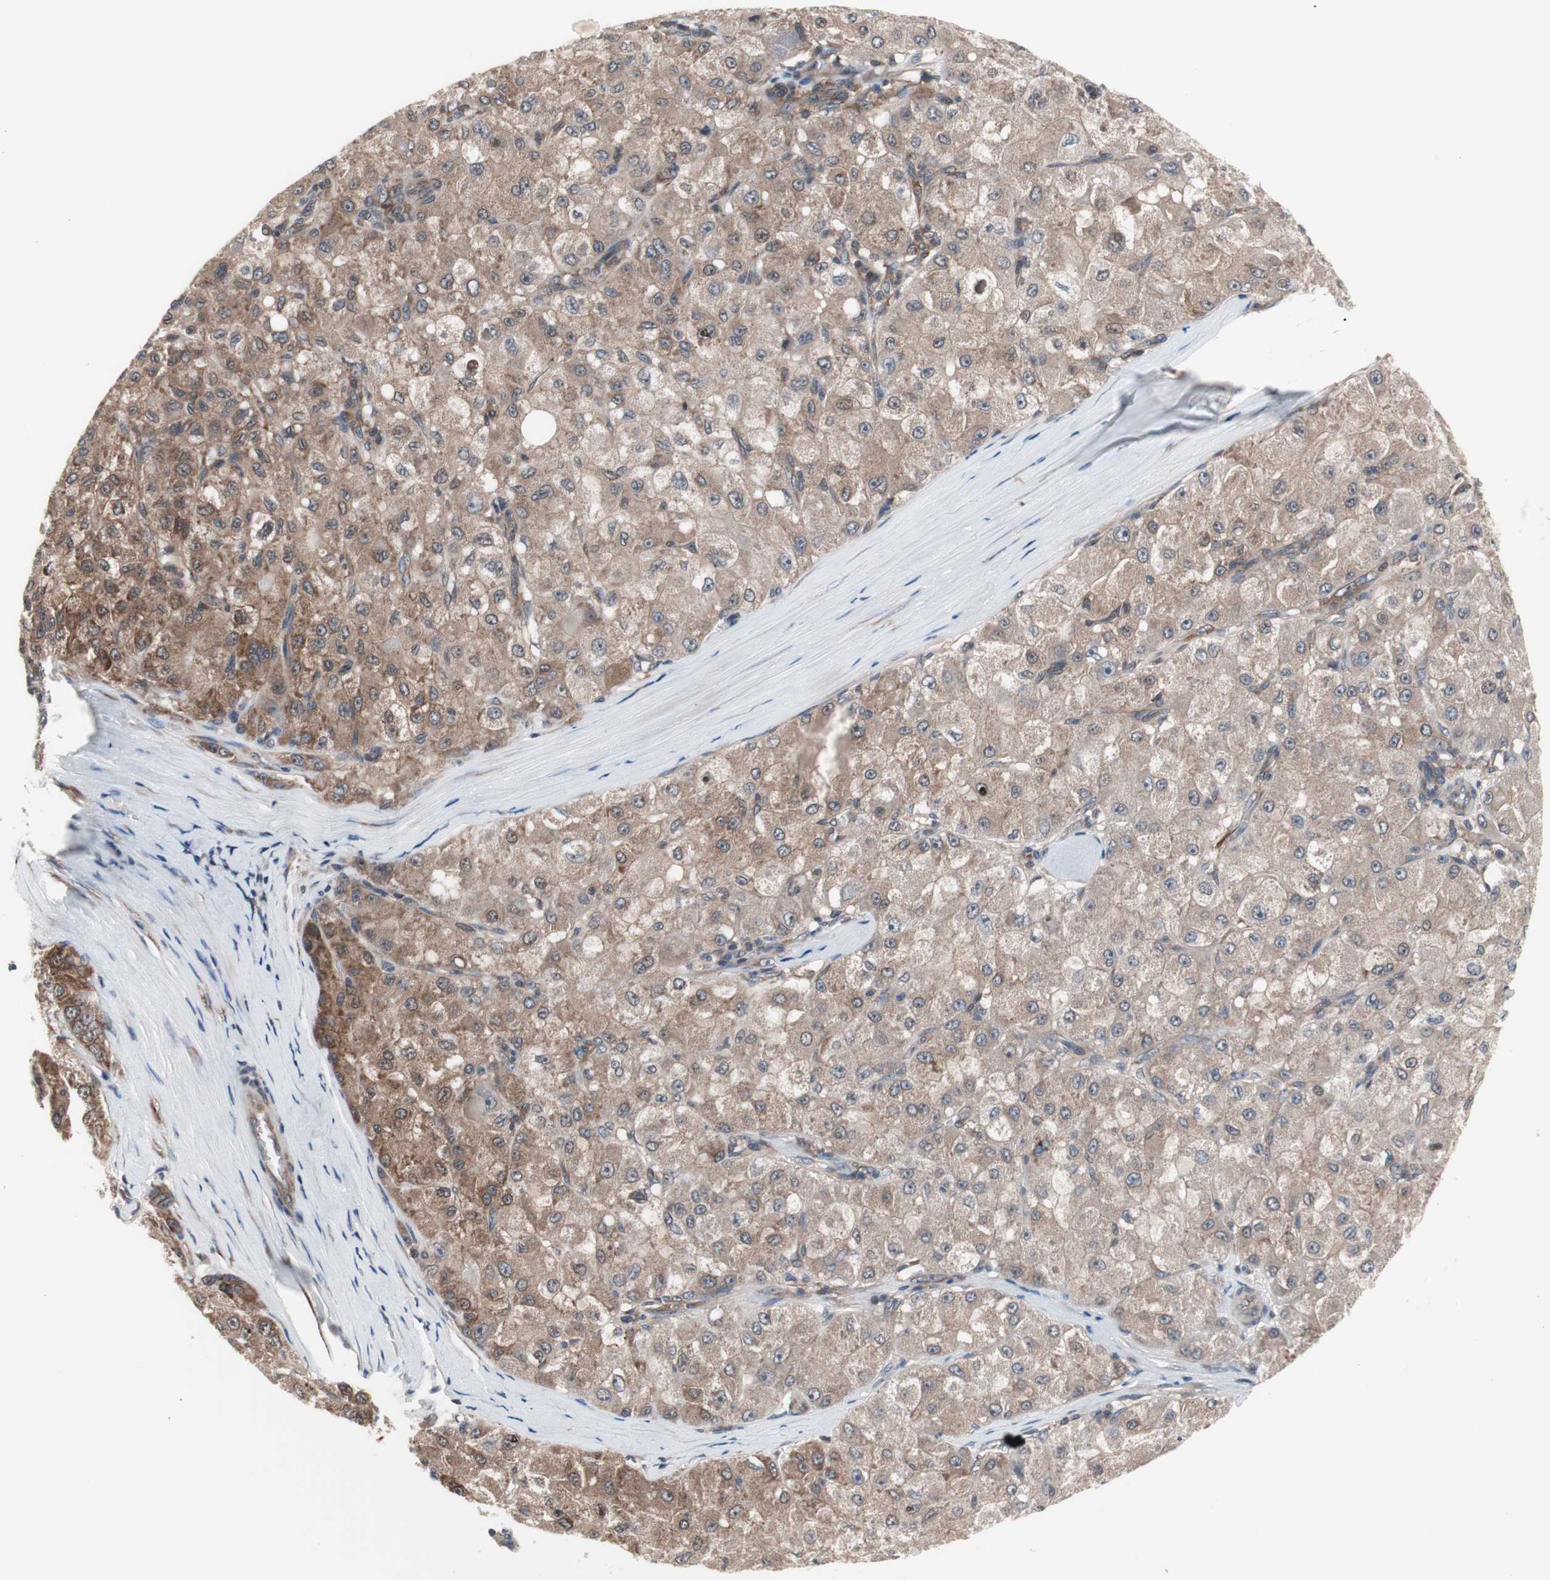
{"staining": {"intensity": "weak", "quantity": "<25%", "location": "cytoplasmic/membranous"}, "tissue": "liver cancer", "cell_type": "Tumor cells", "image_type": "cancer", "snomed": [{"axis": "morphology", "description": "Carcinoma, Hepatocellular, NOS"}, {"axis": "topography", "description": "Liver"}], "caption": "Immunohistochemical staining of liver cancer demonstrates no significant staining in tumor cells.", "gene": "IRS1", "patient": {"sex": "male", "age": 80}}